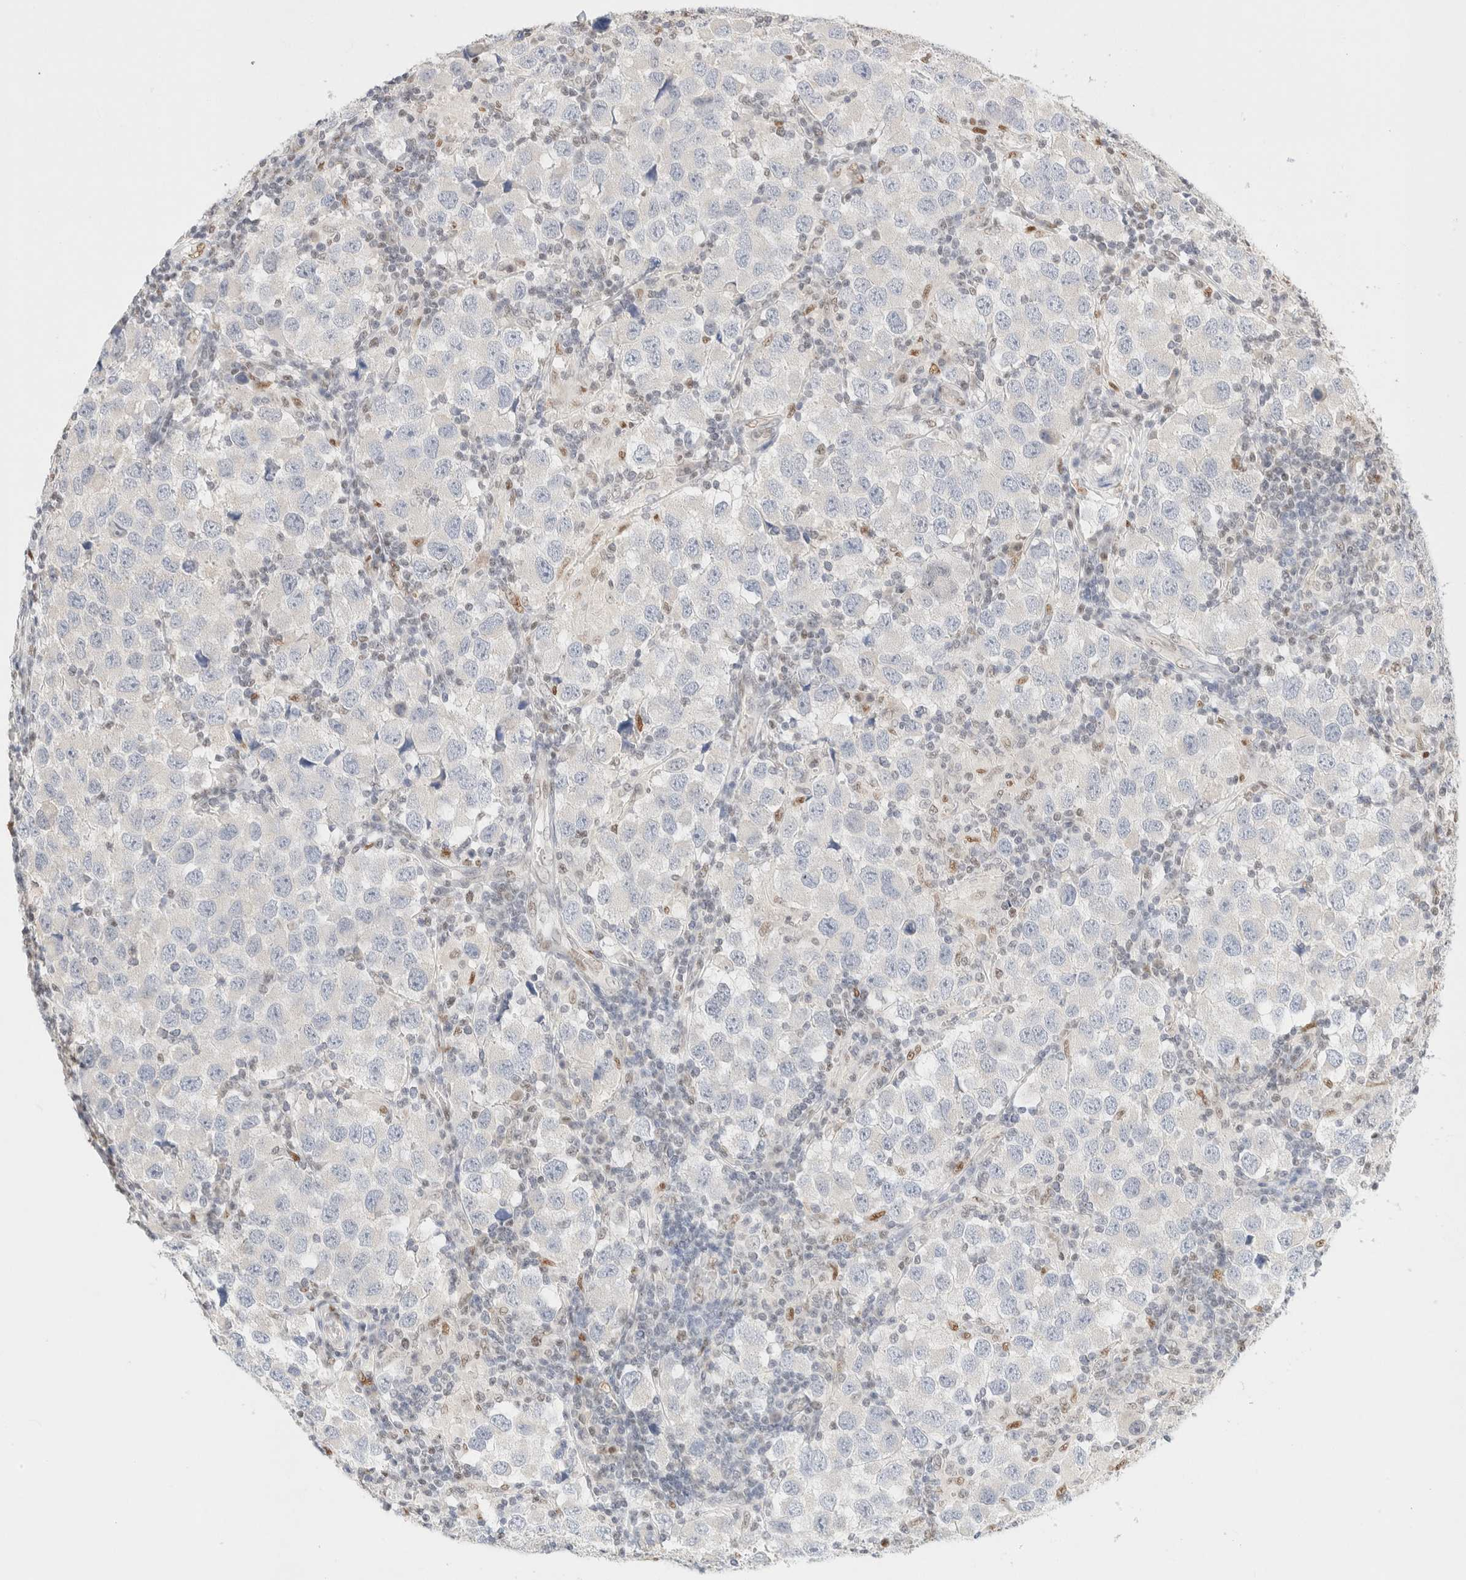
{"staining": {"intensity": "negative", "quantity": "none", "location": "none"}, "tissue": "testis cancer", "cell_type": "Tumor cells", "image_type": "cancer", "snomed": [{"axis": "morphology", "description": "Carcinoma, Embryonal, NOS"}, {"axis": "topography", "description": "Testis"}], "caption": "Tumor cells are negative for brown protein staining in embryonal carcinoma (testis). Nuclei are stained in blue.", "gene": "DDB2", "patient": {"sex": "male", "age": 21}}